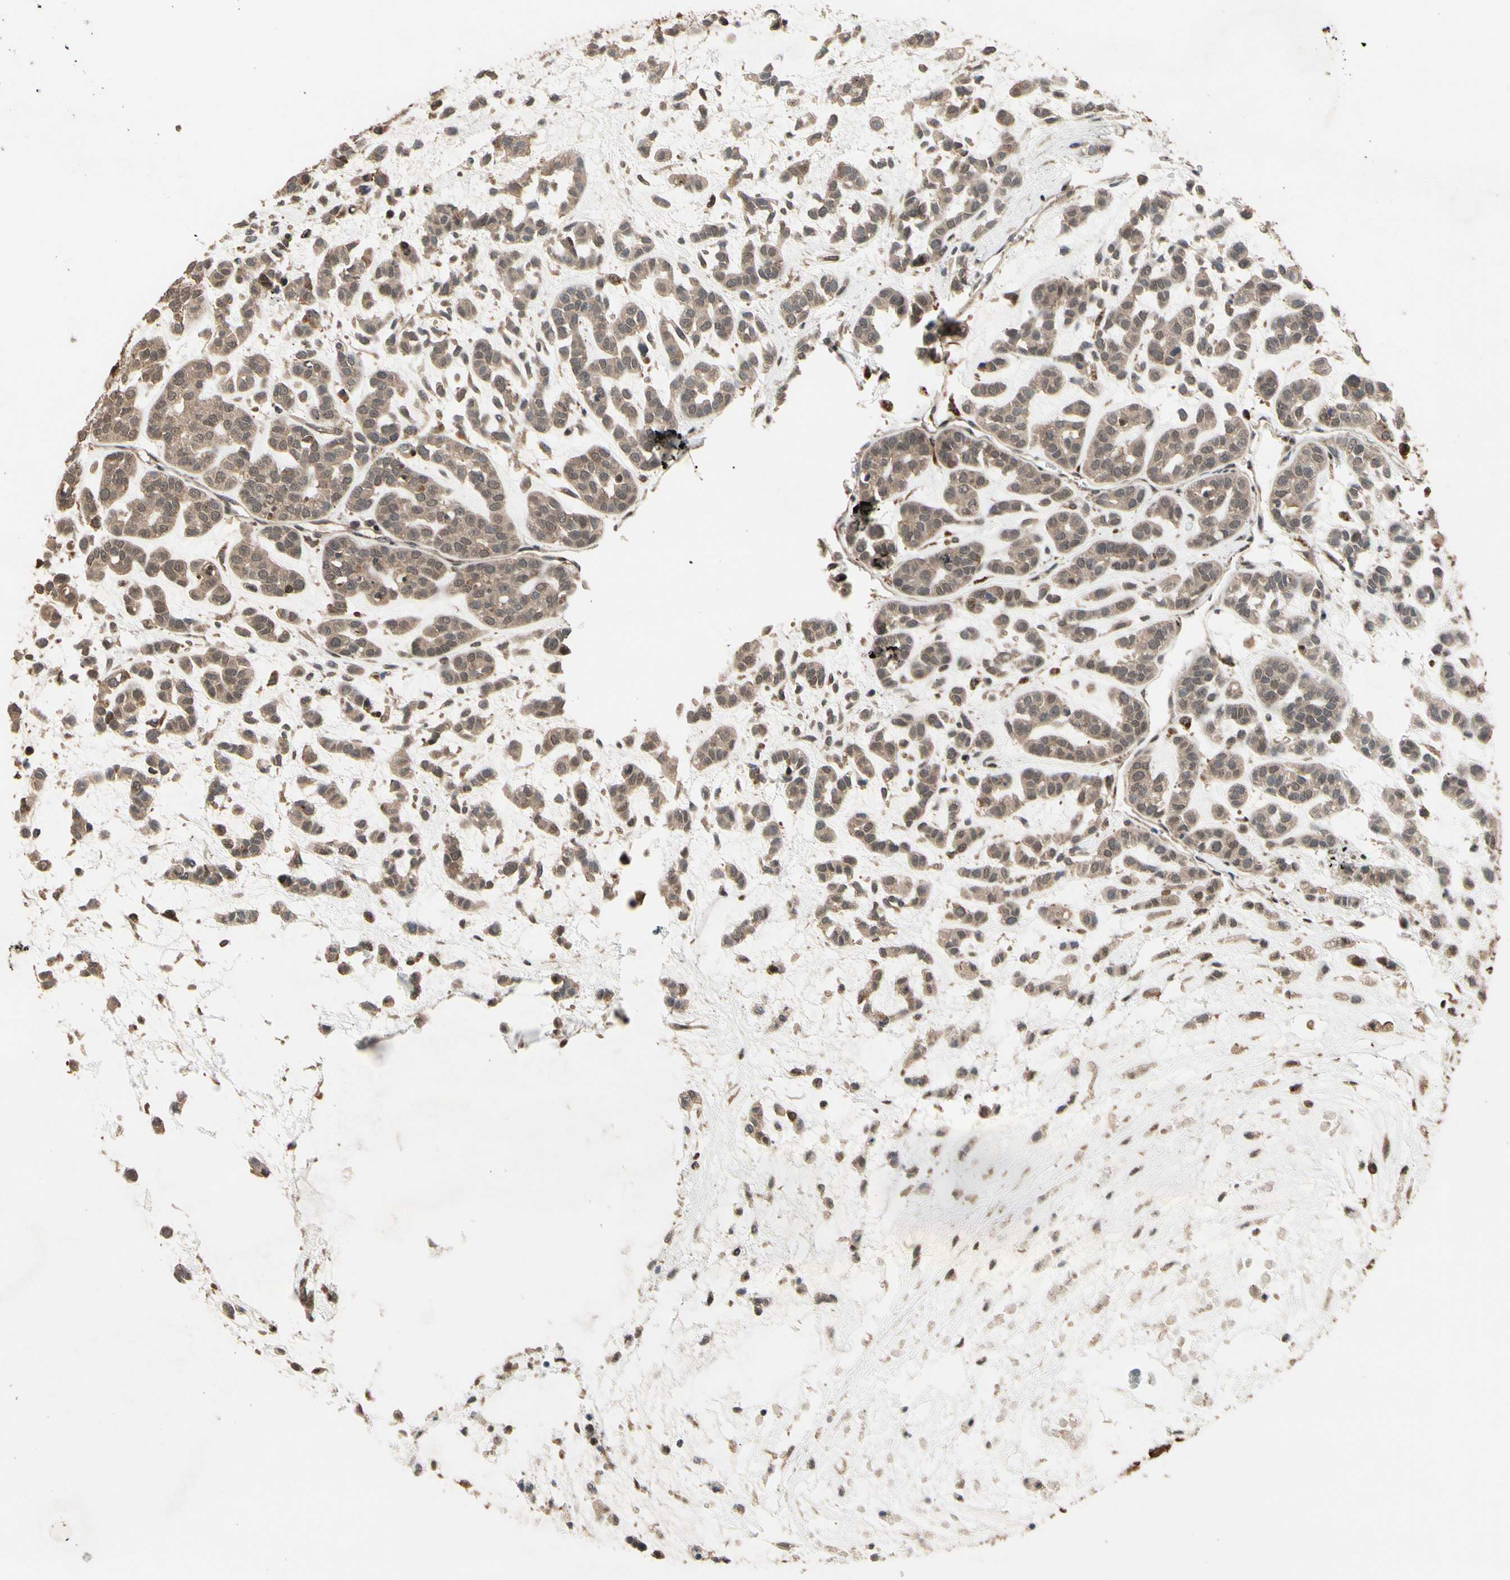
{"staining": {"intensity": "weak", "quantity": ">75%", "location": "cytoplasmic/membranous"}, "tissue": "head and neck cancer", "cell_type": "Tumor cells", "image_type": "cancer", "snomed": [{"axis": "morphology", "description": "Adenocarcinoma, NOS"}, {"axis": "morphology", "description": "Adenoma, NOS"}, {"axis": "topography", "description": "Head-Neck"}], "caption": "Immunohistochemistry (IHC) micrograph of neoplastic tissue: human head and neck adenoma stained using IHC demonstrates low levels of weak protein expression localized specifically in the cytoplasmic/membranous of tumor cells, appearing as a cytoplasmic/membranous brown color.", "gene": "CSF1R", "patient": {"sex": "female", "age": 55}}